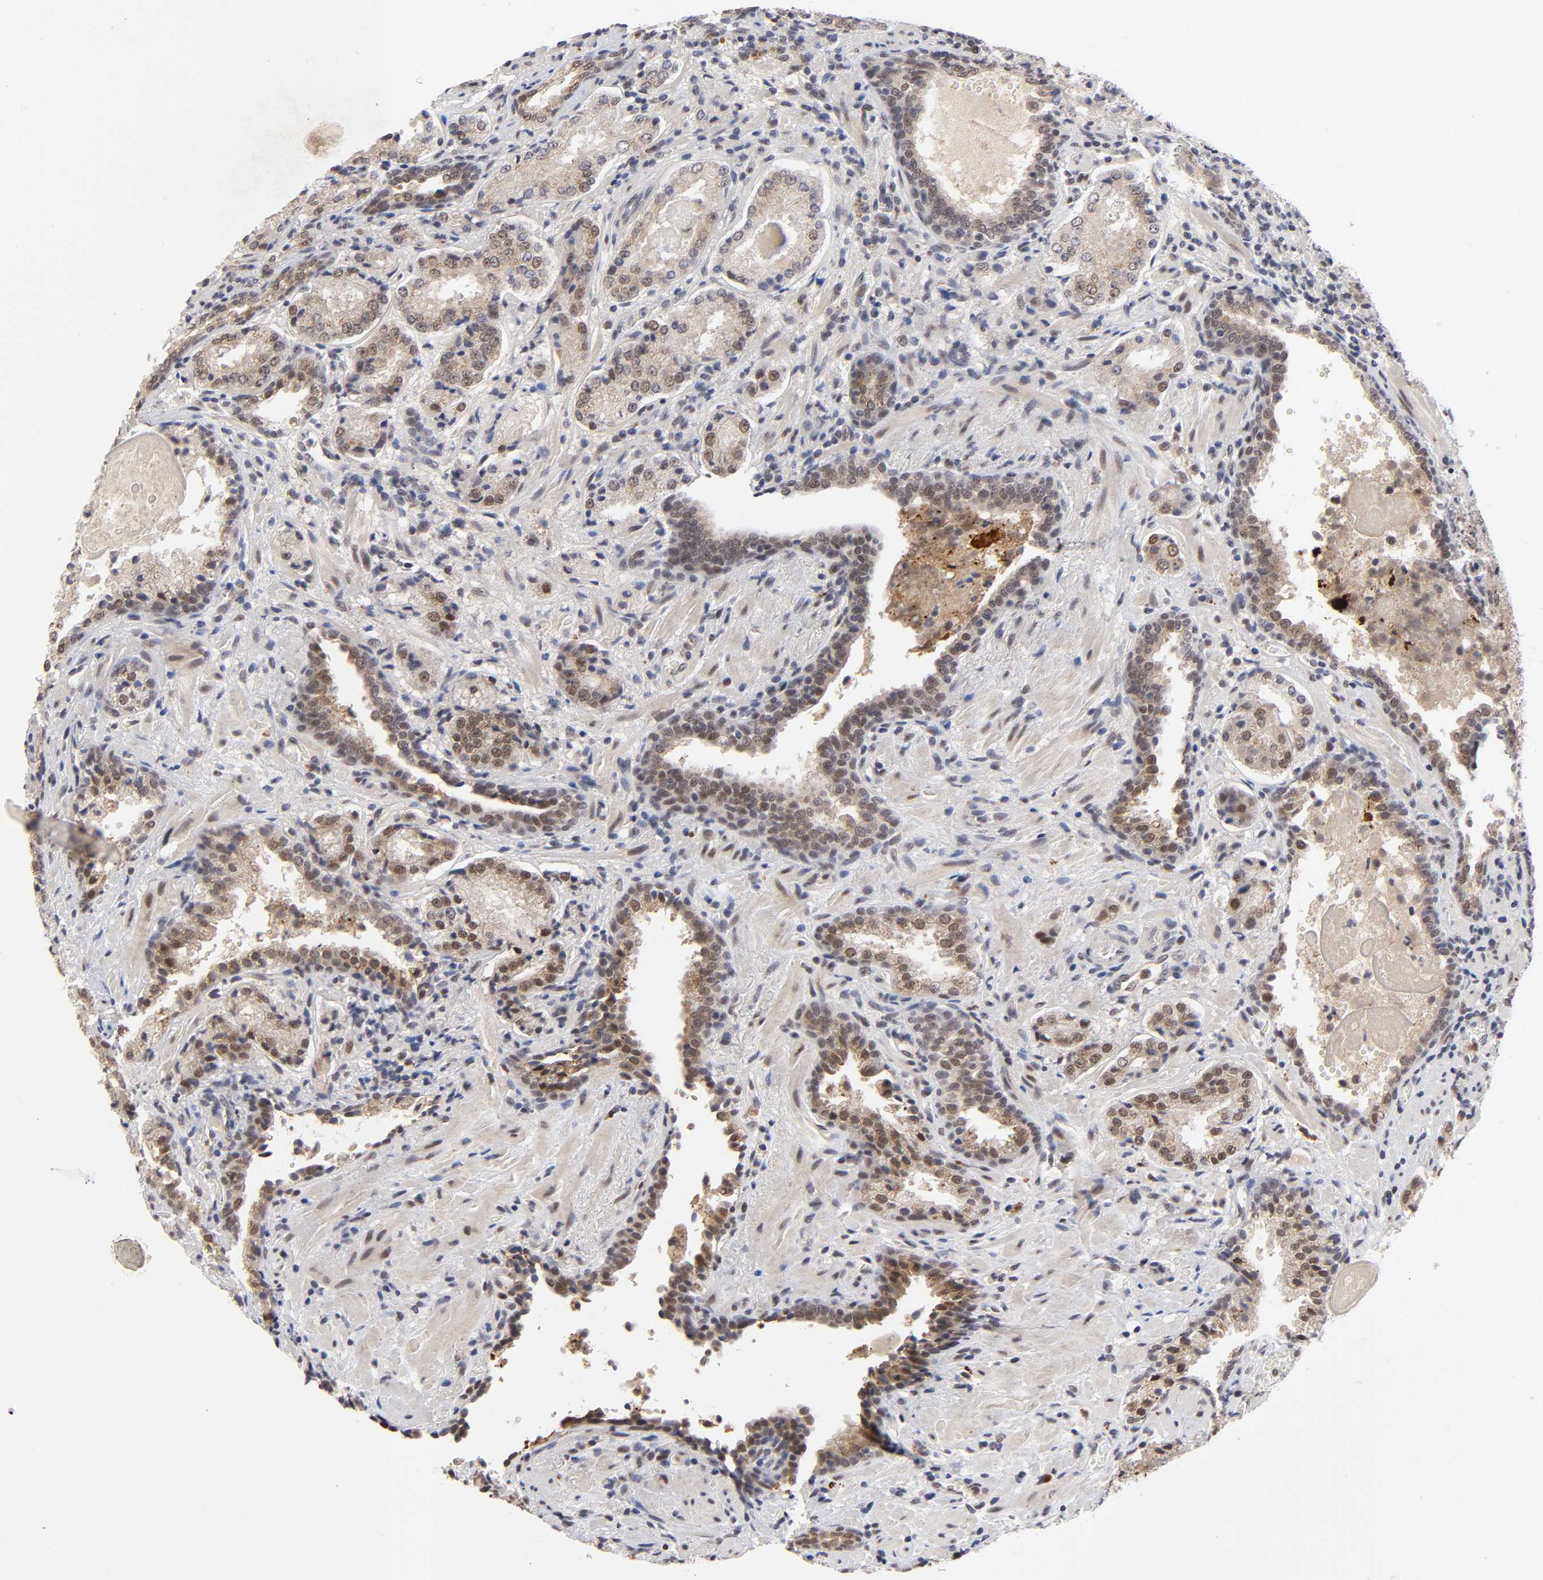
{"staining": {"intensity": "moderate", "quantity": ">75%", "location": "cytoplasmic/membranous,nuclear"}, "tissue": "prostate cancer", "cell_type": "Tumor cells", "image_type": "cancer", "snomed": [{"axis": "morphology", "description": "Adenocarcinoma, High grade"}, {"axis": "topography", "description": "Prostate"}], "caption": "Prostate high-grade adenocarcinoma was stained to show a protein in brown. There is medium levels of moderate cytoplasmic/membranous and nuclear positivity in about >75% of tumor cells. The protein is shown in brown color, while the nuclei are stained blue.", "gene": "EP300", "patient": {"sex": "male", "age": 58}}